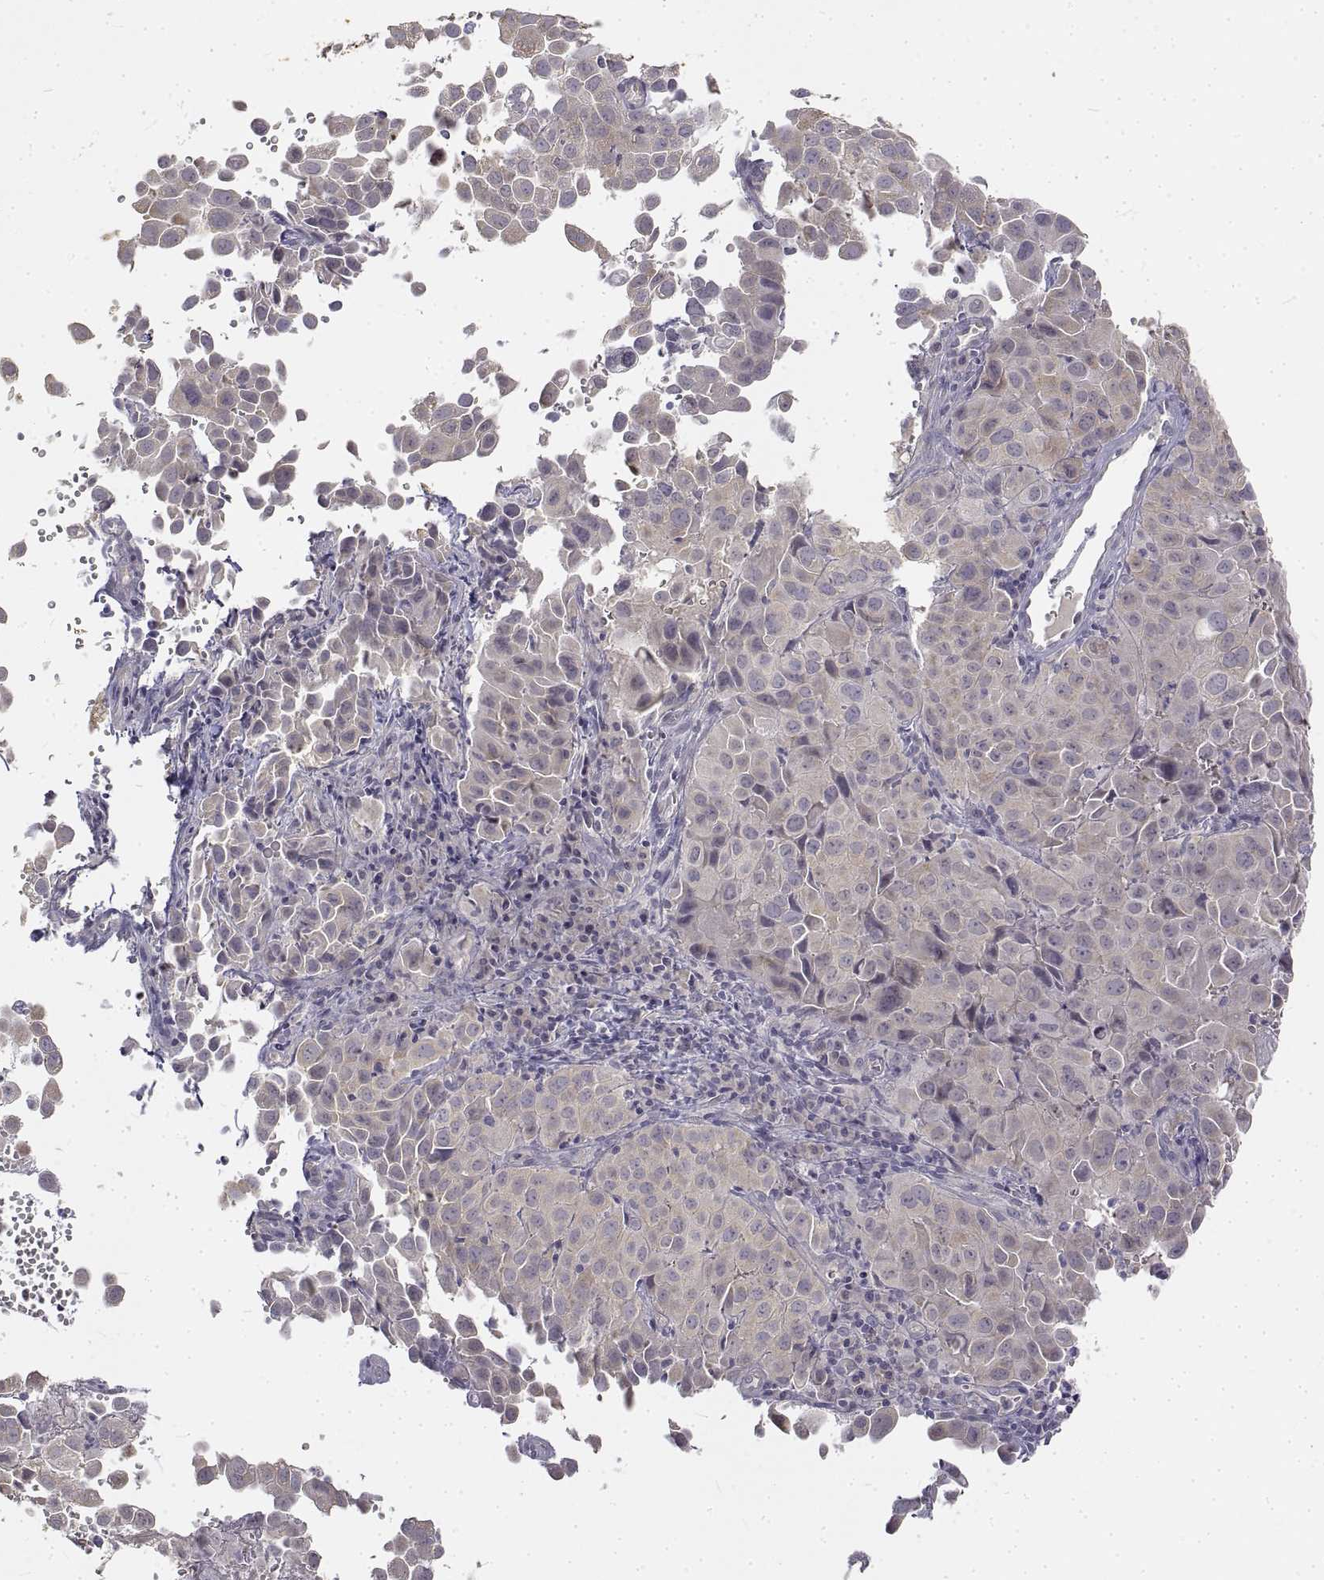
{"staining": {"intensity": "weak", "quantity": "25%-75%", "location": "cytoplasmic/membranous"}, "tissue": "cervical cancer", "cell_type": "Tumor cells", "image_type": "cancer", "snomed": [{"axis": "morphology", "description": "Squamous cell carcinoma, NOS"}, {"axis": "topography", "description": "Cervix"}], "caption": "A brown stain highlights weak cytoplasmic/membranous expression of a protein in cervical cancer (squamous cell carcinoma) tumor cells.", "gene": "ANO2", "patient": {"sex": "female", "age": 55}}